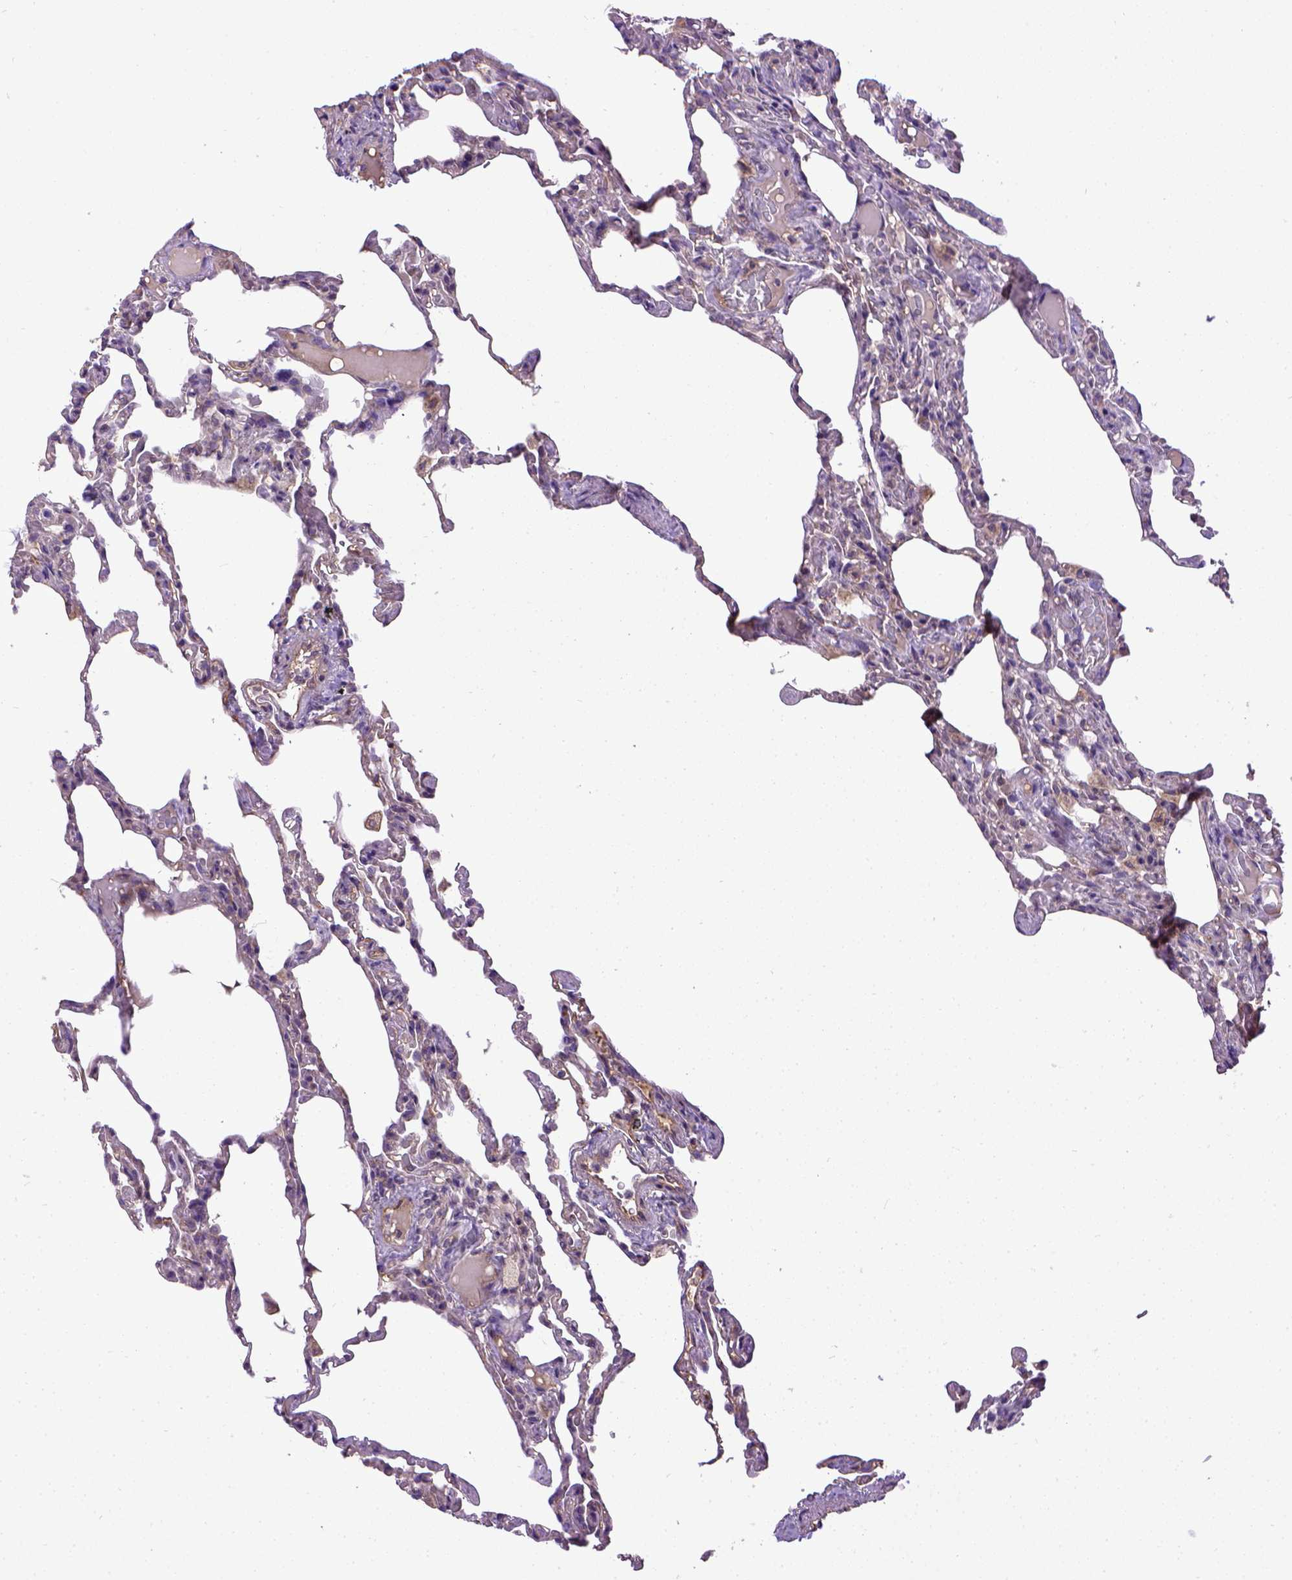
{"staining": {"intensity": "negative", "quantity": "none", "location": "none"}, "tissue": "lung", "cell_type": "Alveolar cells", "image_type": "normal", "snomed": [{"axis": "morphology", "description": "Normal tissue, NOS"}, {"axis": "topography", "description": "Lung"}], "caption": "This is an immunohistochemistry histopathology image of normal human lung. There is no positivity in alveolar cells.", "gene": "ENG", "patient": {"sex": "female", "age": 43}}